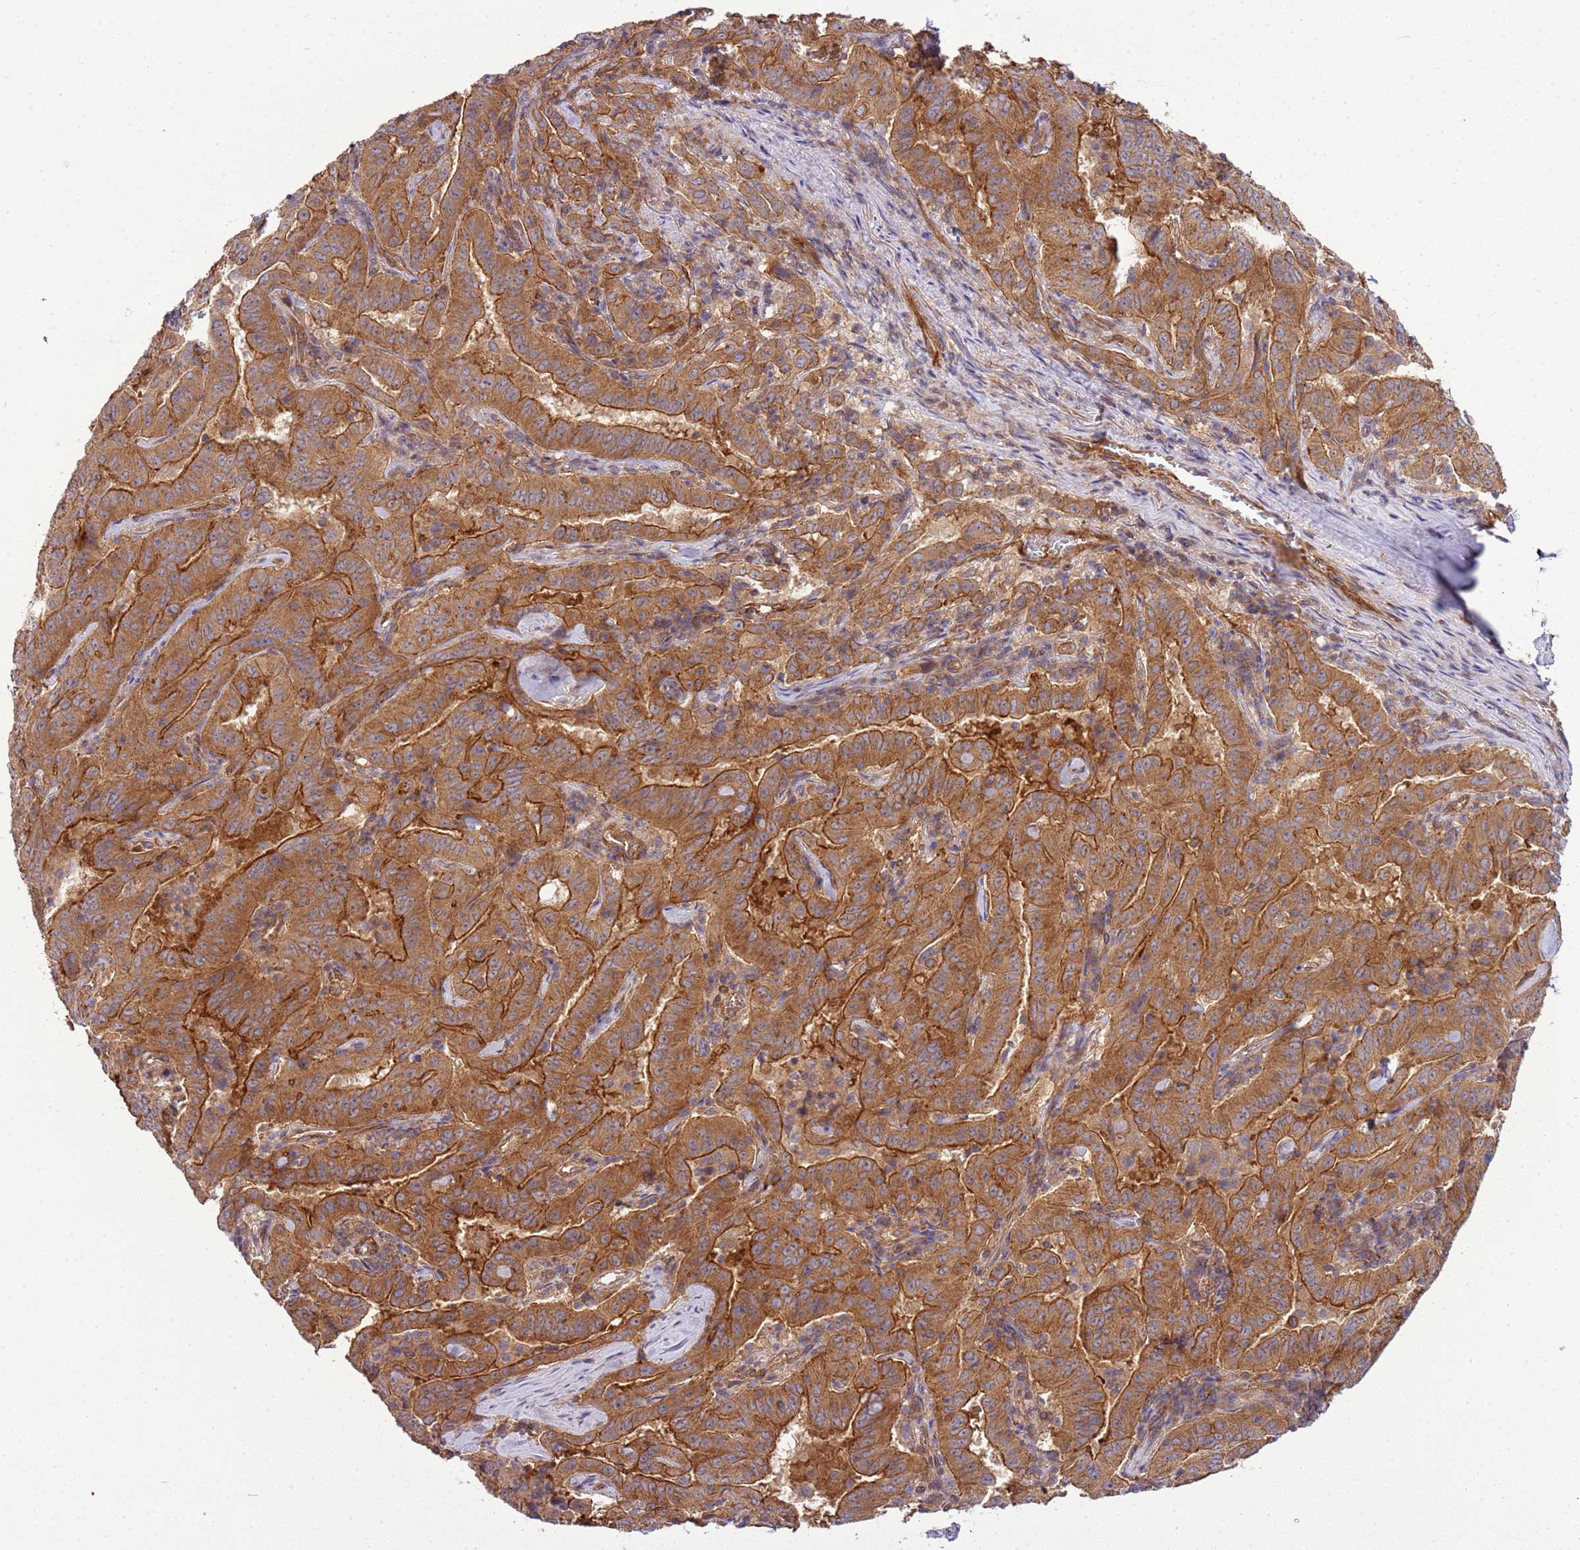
{"staining": {"intensity": "strong", "quantity": ">75%", "location": "cytoplasmic/membranous"}, "tissue": "pancreatic cancer", "cell_type": "Tumor cells", "image_type": "cancer", "snomed": [{"axis": "morphology", "description": "Adenocarcinoma, NOS"}, {"axis": "topography", "description": "Pancreas"}], "caption": "A high-resolution image shows immunohistochemistry staining of adenocarcinoma (pancreatic), which demonstrates strong cytoplasmic/membranous positivity in about >75% of tumor cells.", "gene": "GNL1", "patient": {"sex": "male", "age": 63}}